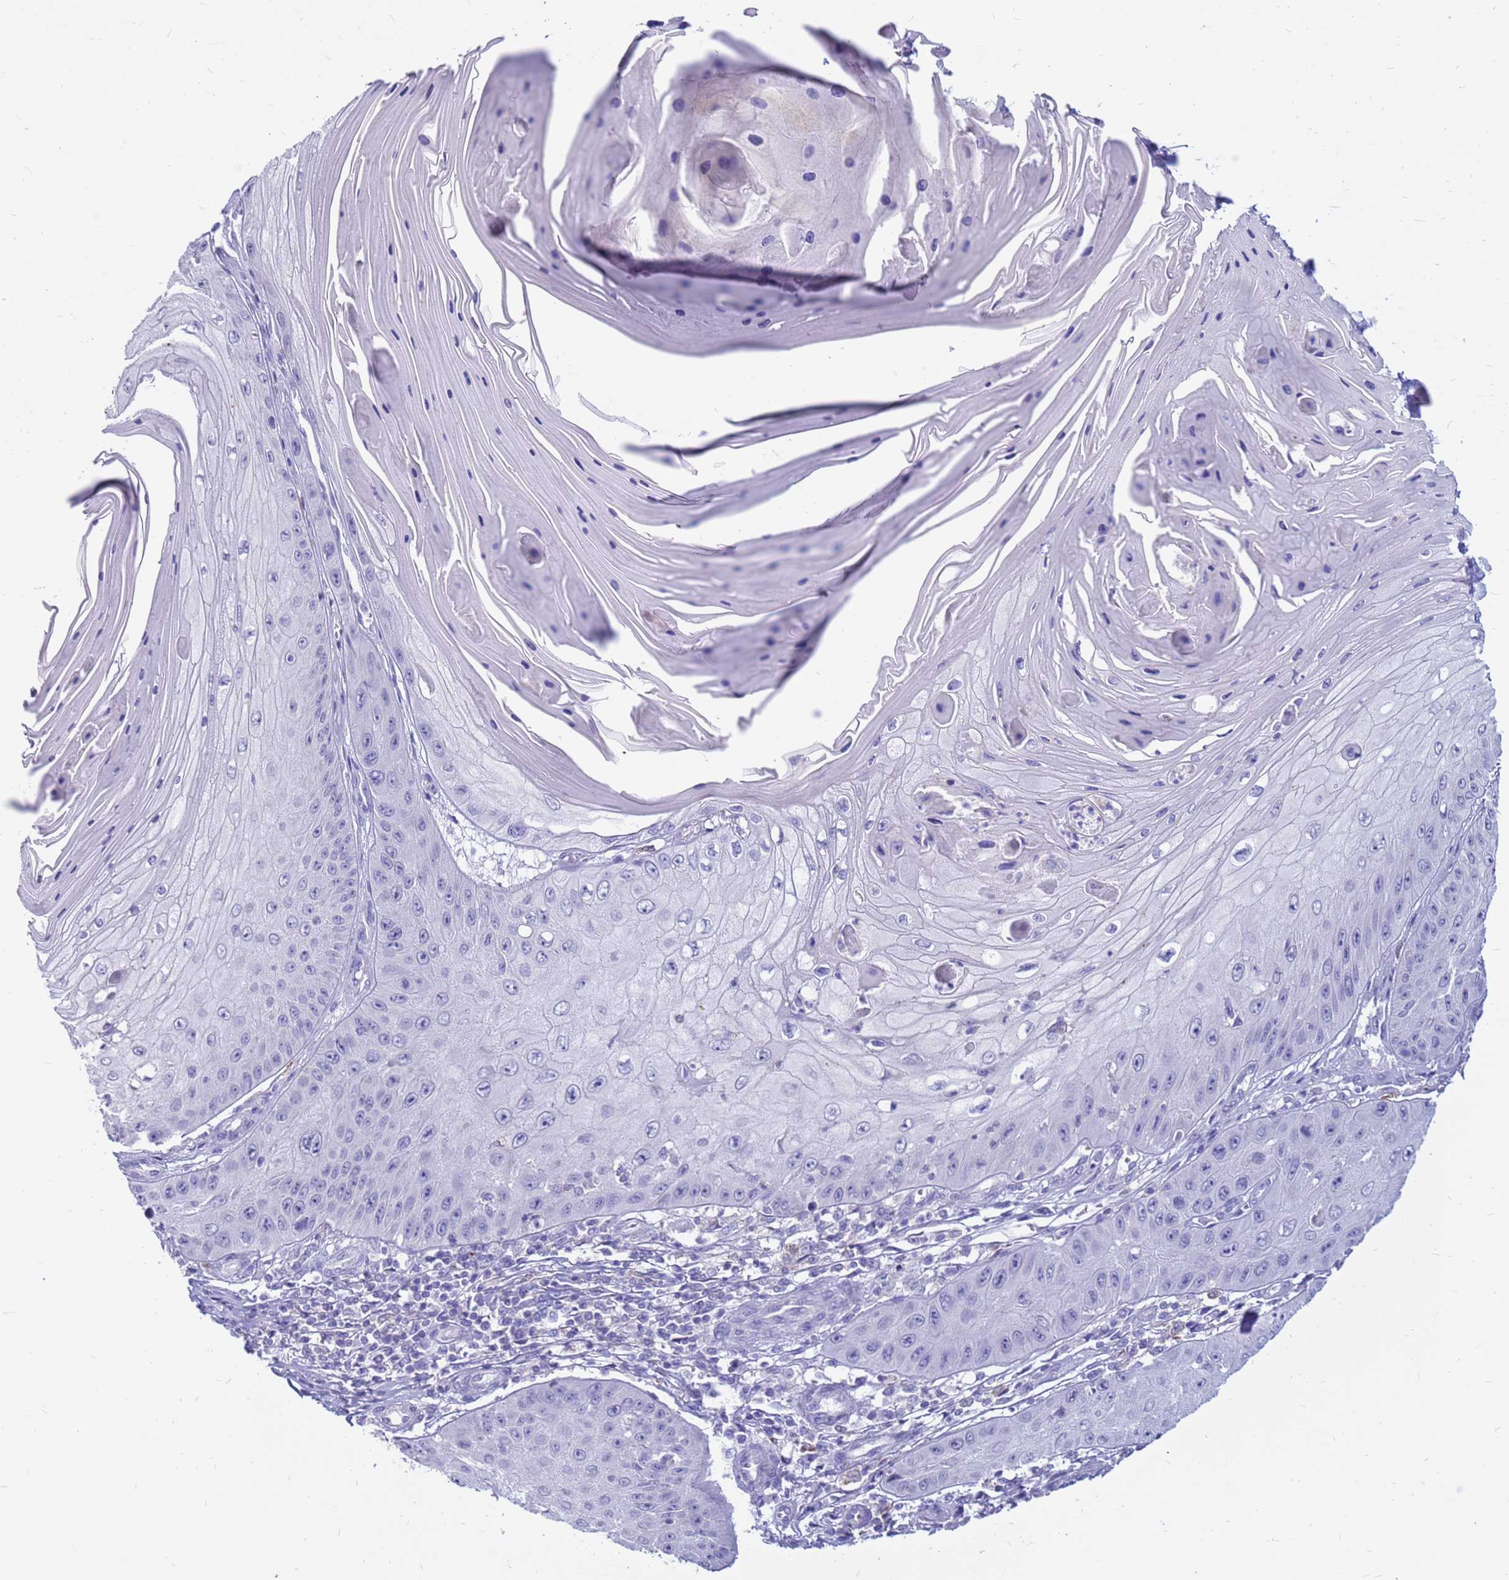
{"staining": {"intensity": "negative", "quantity": "none", "location": "none"}, "tissue": "skin cancer", "cell_type": "Tumor cells", "image_type": "cancer", "snomed": [{"axis": "morphology", "description": "Squamous cell carcinoma, NOS"}, {"axis": "topography", "description": "Skin"}], "caption": "A histopathology image of squamous cell carcinoma (skin) stained for a protein reveals no brown staining in tumor cells.", "gene": "PDE10A", "patient": {"sex": "male", "age": 70}}